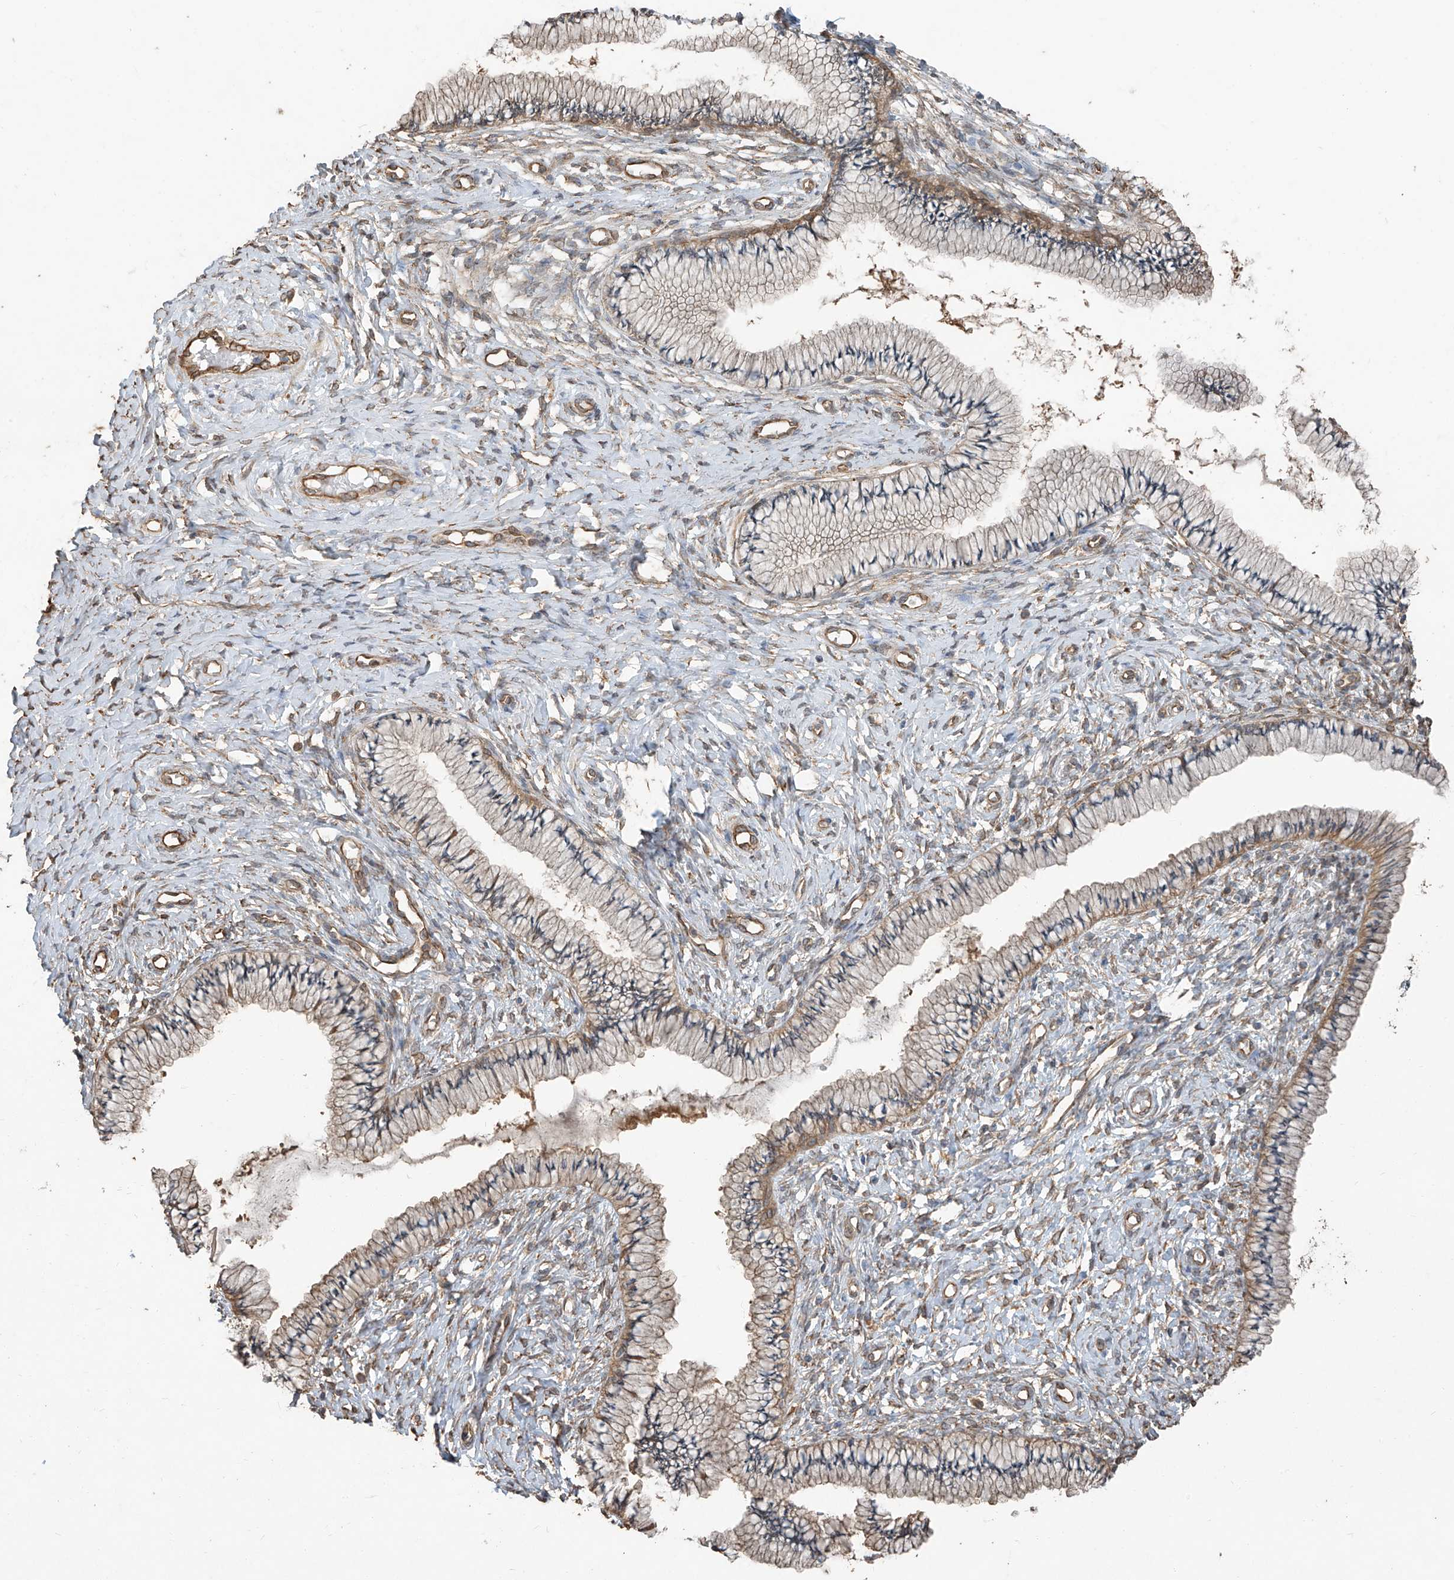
{"staining": {"intensity": "weak", "quantity": "25%-75%", "location": "cytoplasmic/membranous"}, "tissue": "cervix", "cell_type": "Glandular cells", "image_type": "normal", "snomed": [{"axis": "morphology", "description": "Normal tissue, NOS"}, {"axis": "topography", "description": "Cervix"}], "caption": "Weak cytoplasmic/membranous expression for a protein is present in approximately 25%-75% of glandular cells of unremarkable cervix using IHC.", "gene": "AGBL5", "patient": {"sex": "female", "age": 36}}